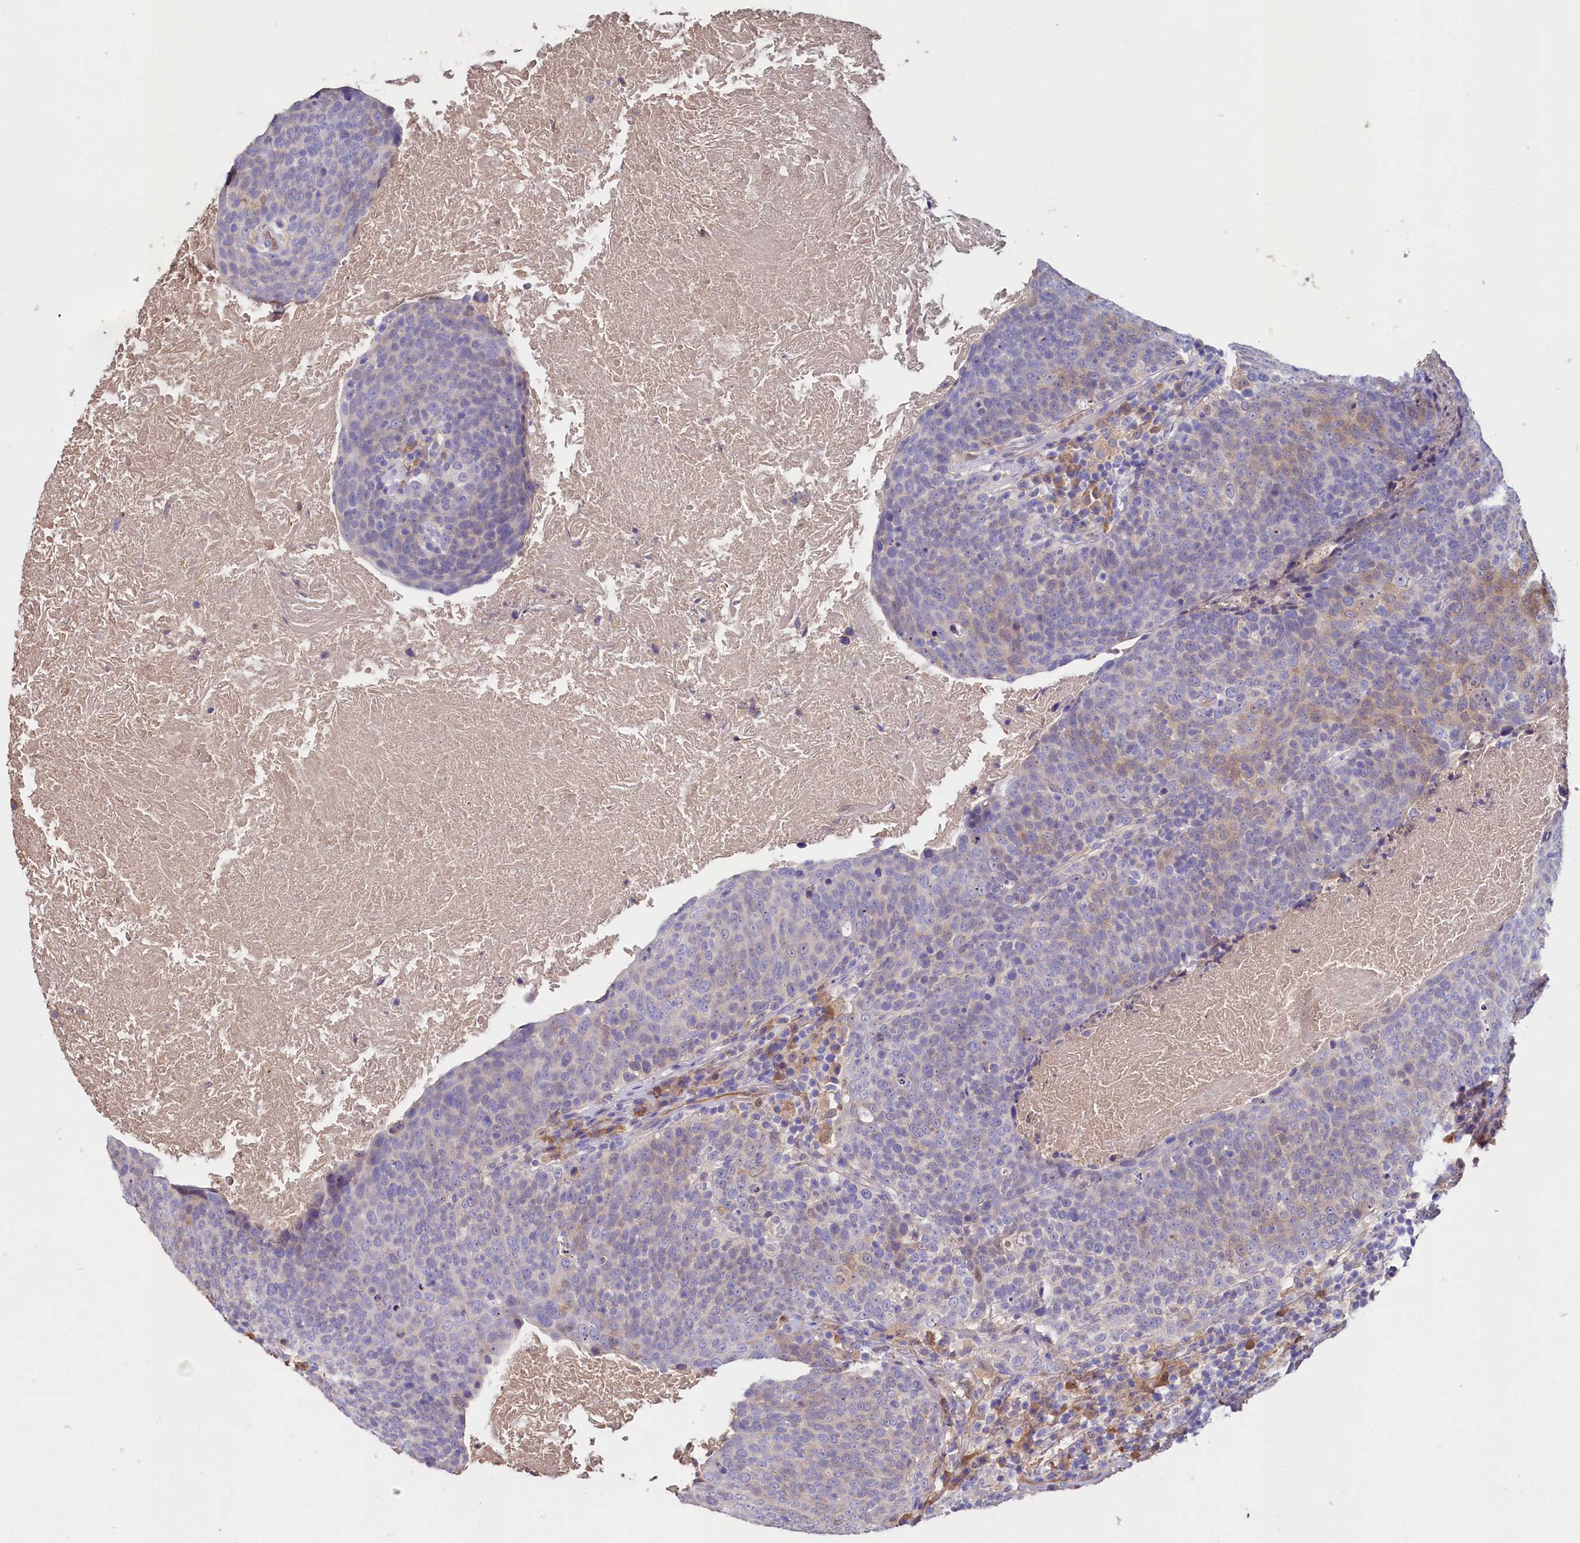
{"staining": {"intensity": "weak", "quantity": "<25%", "location": "cytoplasmic/membranous"}, "tissue": "head and neck cancer", "cell_type": "Tumor cells", "image_type": "cancer", "snomed": [{"axis": "morphology", "description": "Squamous cell carcinoma, NOS"}, {"axis": "morphology", "description": "Squamous cell carcinoma, metastatic, NOS"}, {"axis": "topography", "description": "Lymph node"}, {"axis": "topography", "description": "Head-Neck"}], "caption": "IHC micrograph of head and neck metastatic squamous cell carcinoma stained for a protein (brown), which demonstrates no staining in tumor cells.", "gene": "IL17RD", "patient": {"sex": "male", "age": 62}}